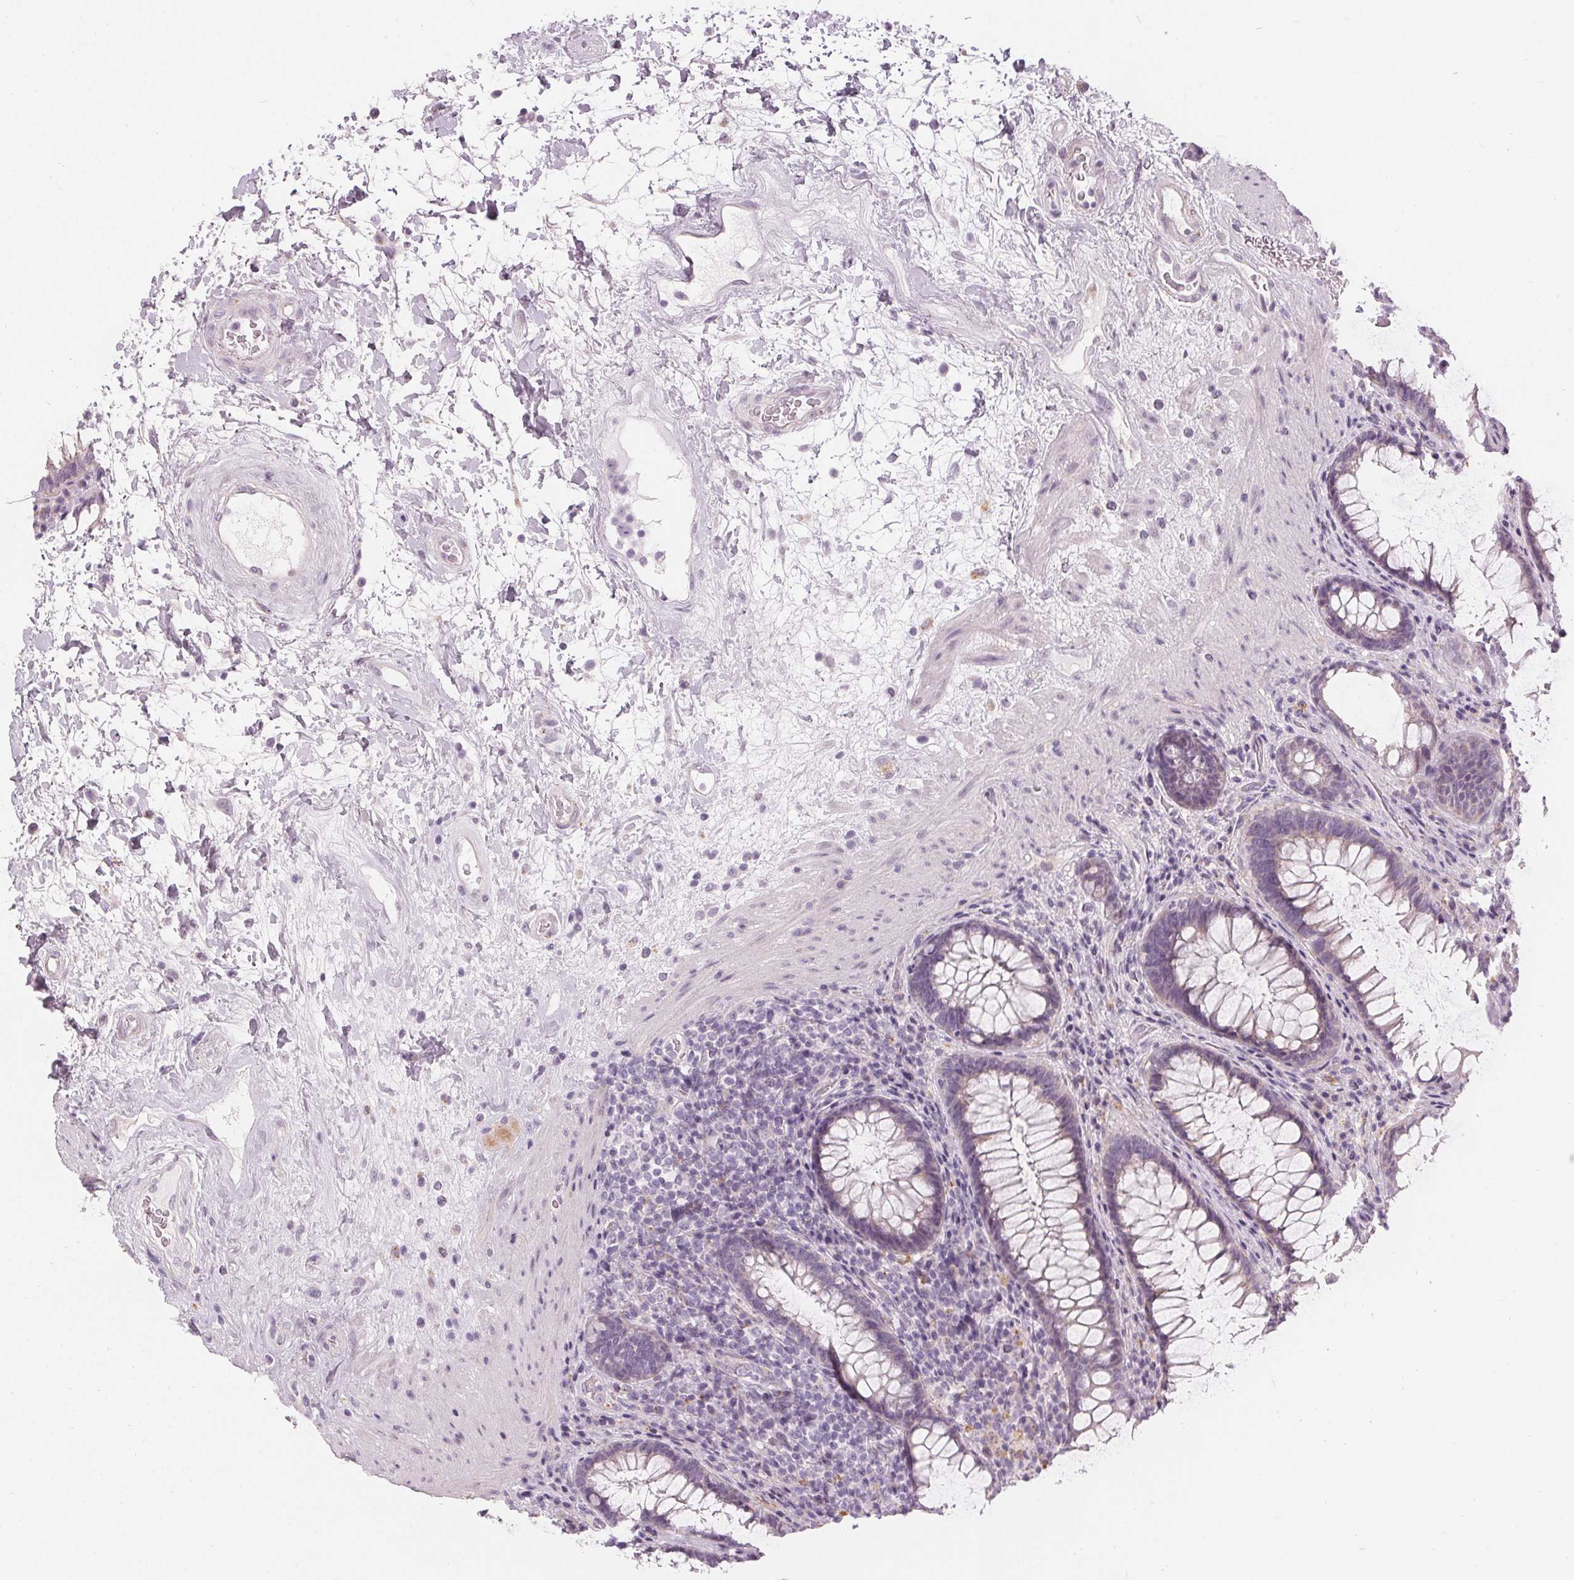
{"staining": {"intensity": "negative", "quantity": "none", "location": "none"}, "tissue": "rectum", "cell_type": "Glandular cells", "image_type": "normal", "snomed": [{"axis": "morphology", "description": "Normal tissue, NOS"}, {"axis": "topography", "description": "Rectum"}], "caption": "This image is of unremarkable rectum stained with IHC to label a protein in brown with the nuclei are counter-stained blue. There is no expression in glandular cells.", "gene": "HOPX", "patient": {"sex": "male", "age": 72}}